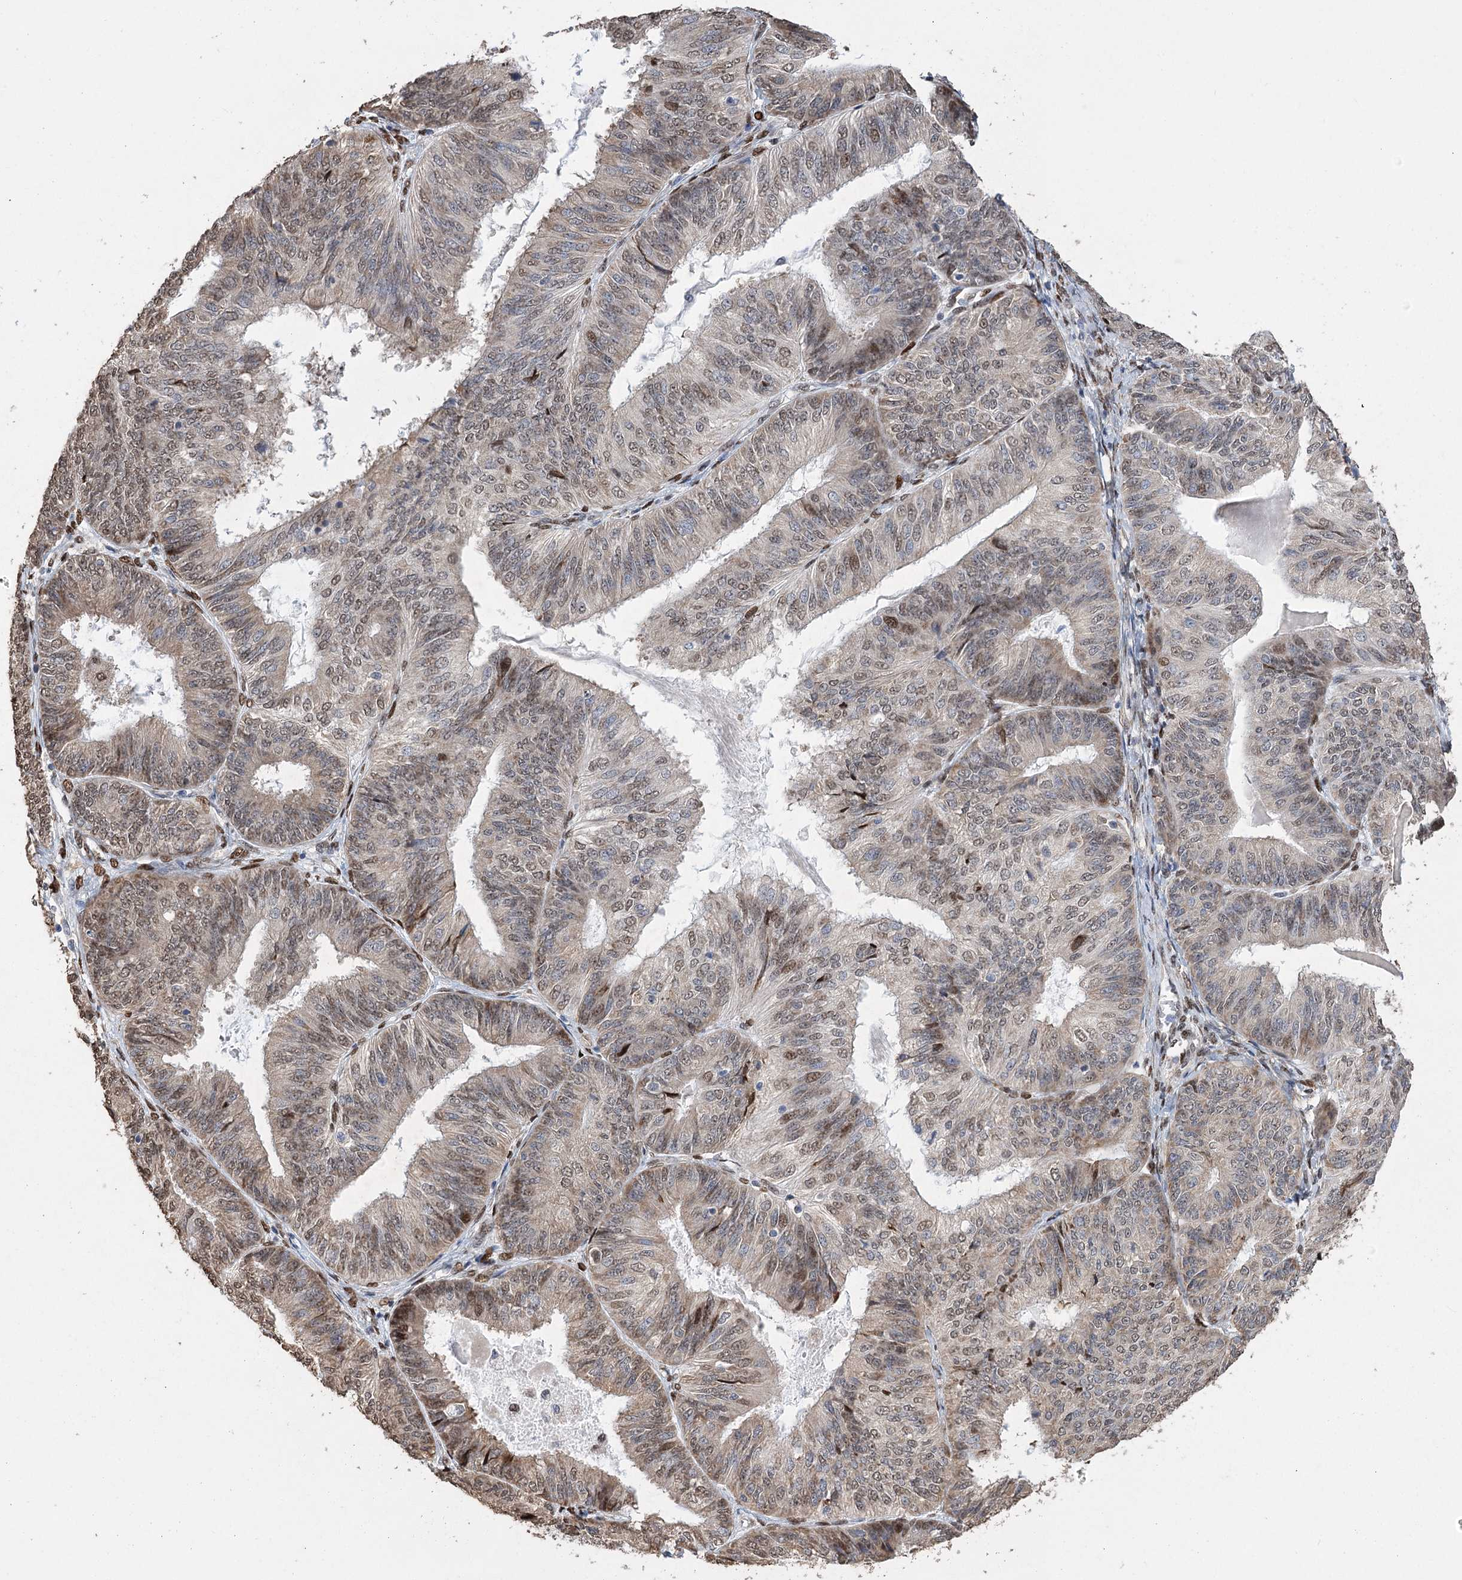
{"staining": {"intensity": "moderate", "quantity": ">75%", "location": "nuclear"}, "tissue": "endometrial cancer", "cell_type": "Tumor cells", "image_type": "cancer", "snomed": [{"axis": "morphology", "description": "Adenocarcinoma, NOS"}, {"axis": "topography", "description": "Endometrium"}], "caption": "Human adenocarcinoma (endometrial) stained with a brown dye exhibits moderate nuclear positive expression in approximately >75% of tumor cells.", "gene": "NFU1", "patient": {"sex": "female", "age": 58}}